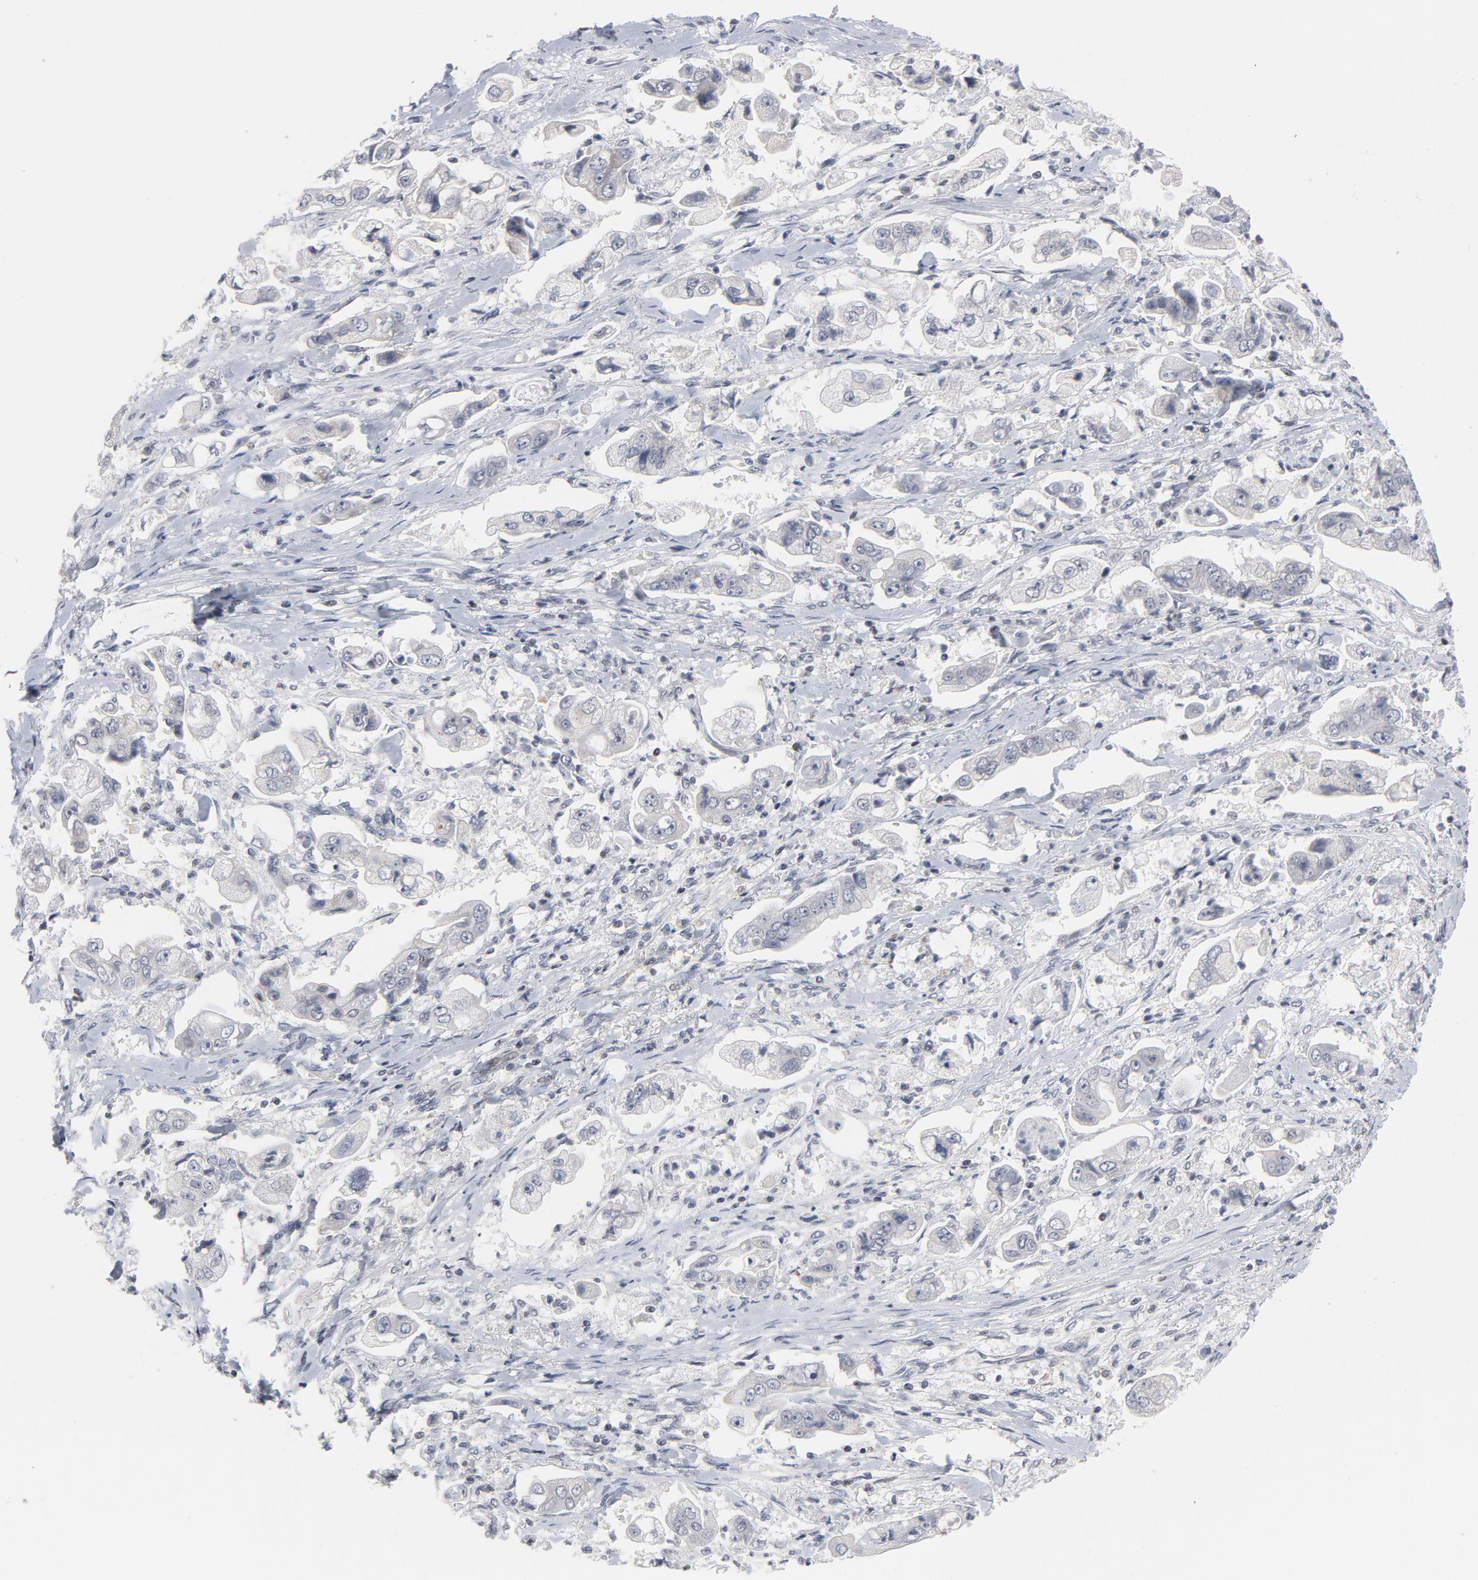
{"staining": {"intensity": "negative", "quantity": "none", "location": "none"}, "tissue": "stomach cancer", "cell_type": "Tumor cells", "image_type": "cancer", "snomed": [{"axis": "morphology", "description": "Adenocarcinoma, NOS"}, {"axis": "topography", "description": "Stomach"}], "caption": "High magnification brightfield microscopy of stomach adenocarcinoma stained with DAB (brown) and counterstained with hematoxylin (blue): tumor cells show no significant positivity.", "gene": "GABPA", "patient": {"sex": "male", "age": 62}}